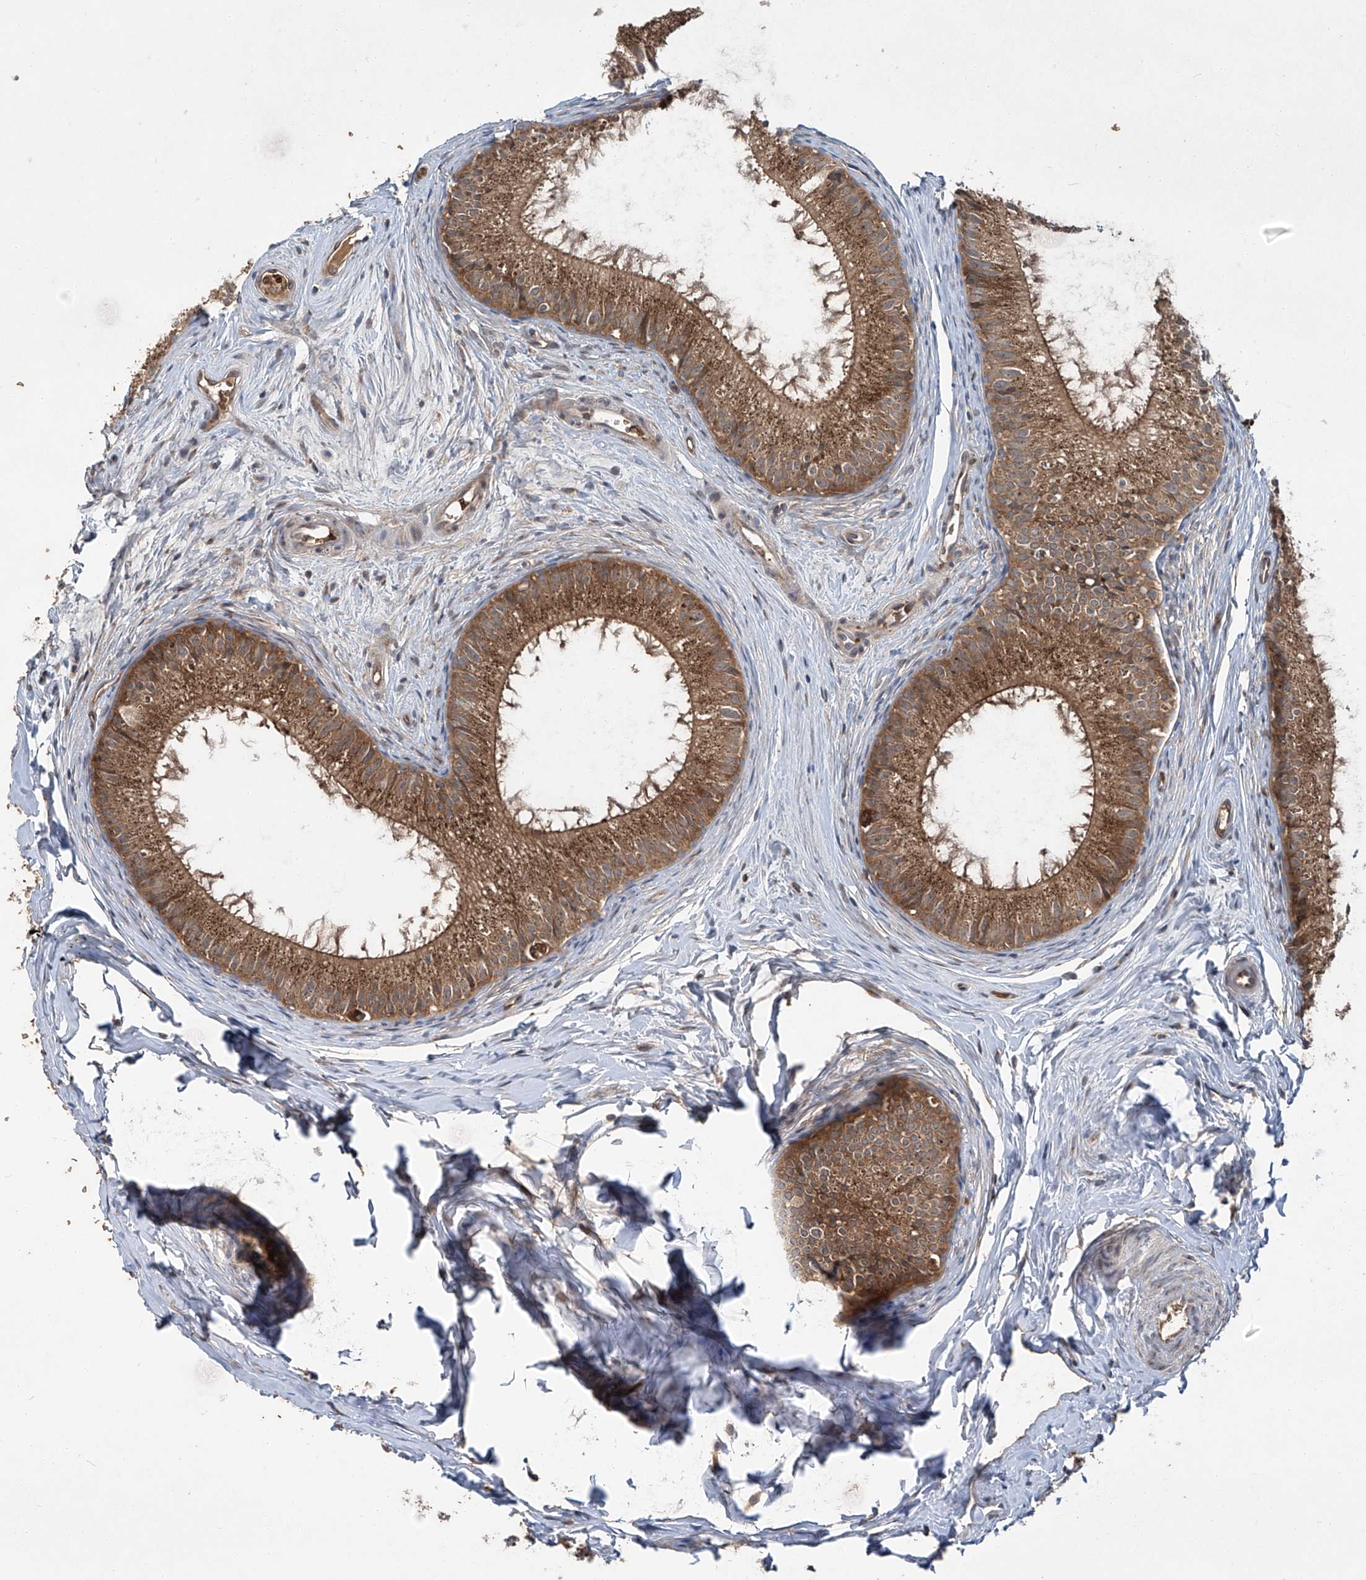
{"staining": {"intensity": "moderate", "quantity": ">75%", "location": "cytoplasmic/membranous"}, "tissue": "epididymis", "cell_type": "Glandular cells", "image_type": "normal", "snomed": [{"axis": "morphology", "description": "Normal tissue, NOS"}, {"axis": "topography", "description": "Epididymis"}], "caption": "Immunohistochemical staining of unremarkable epididymis shows >75% levels of moderate cytoplasmic/membranous protein positivity in about >75% of glandular cells.", "gene": "ZDHHC9", "patient": {"sex": "male", "age": 34}}